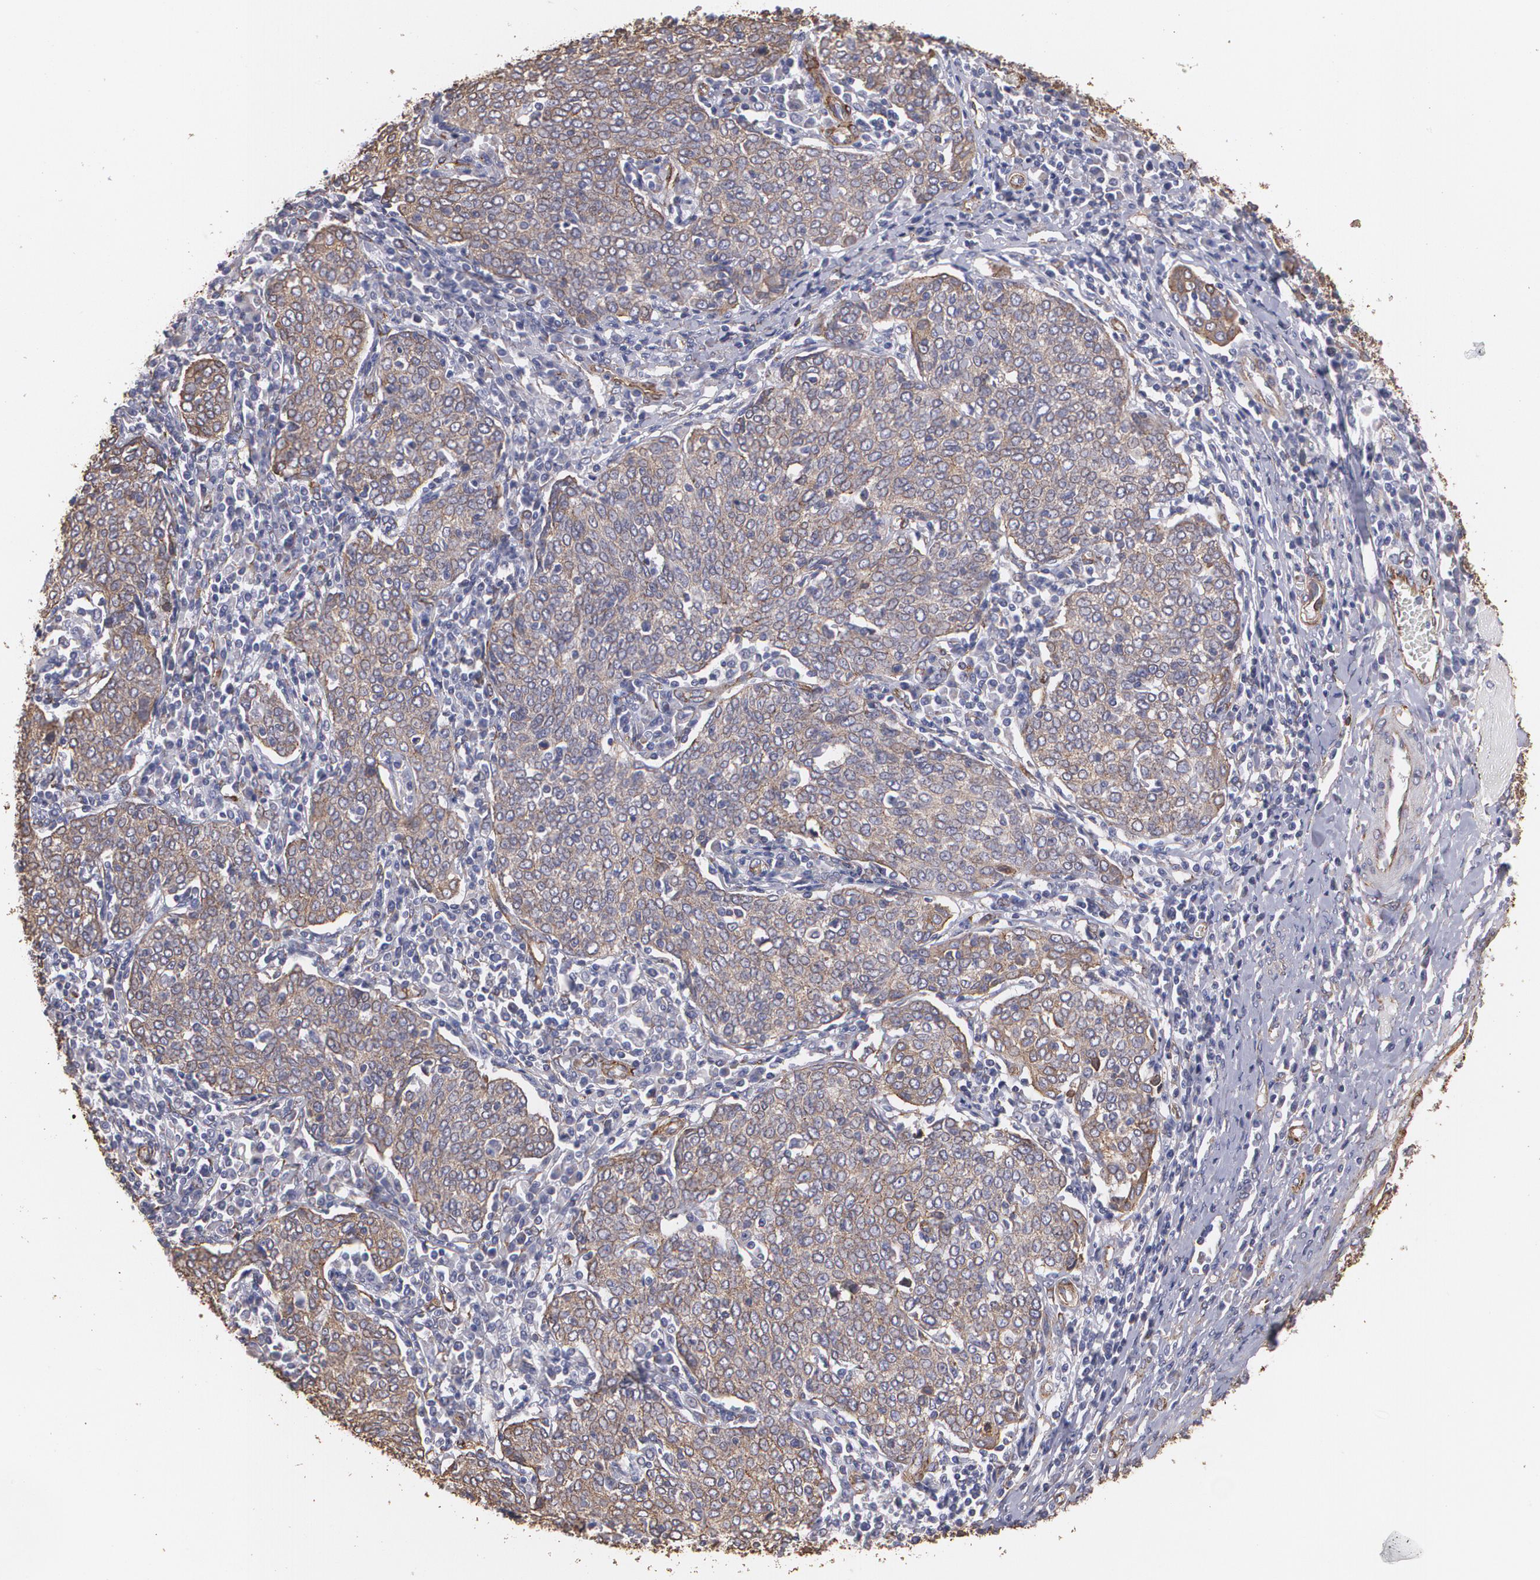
{"staining": {"intensity": "moderate", "quantity": ">75%", "location": "cytoplasmic/membranous"}, "tissue": "cervical cancer", "cell_type": "Tumor cells", "image_type": "cancer", "snomed": [{"axis": "morphology", "description": "Squamous cell carcinoma, NOS"}, {"axis": "topography", "description": "Cervix"}], "caption": "Immunohistochemical staining of human squamous cell carcinoma (cervical) shows medium levels of moderate cytoplasmic/membranous protein staining in about >75% of tumor cells.", "gene": "TJP1", "patient": {"sex": "female", "age": 40}}